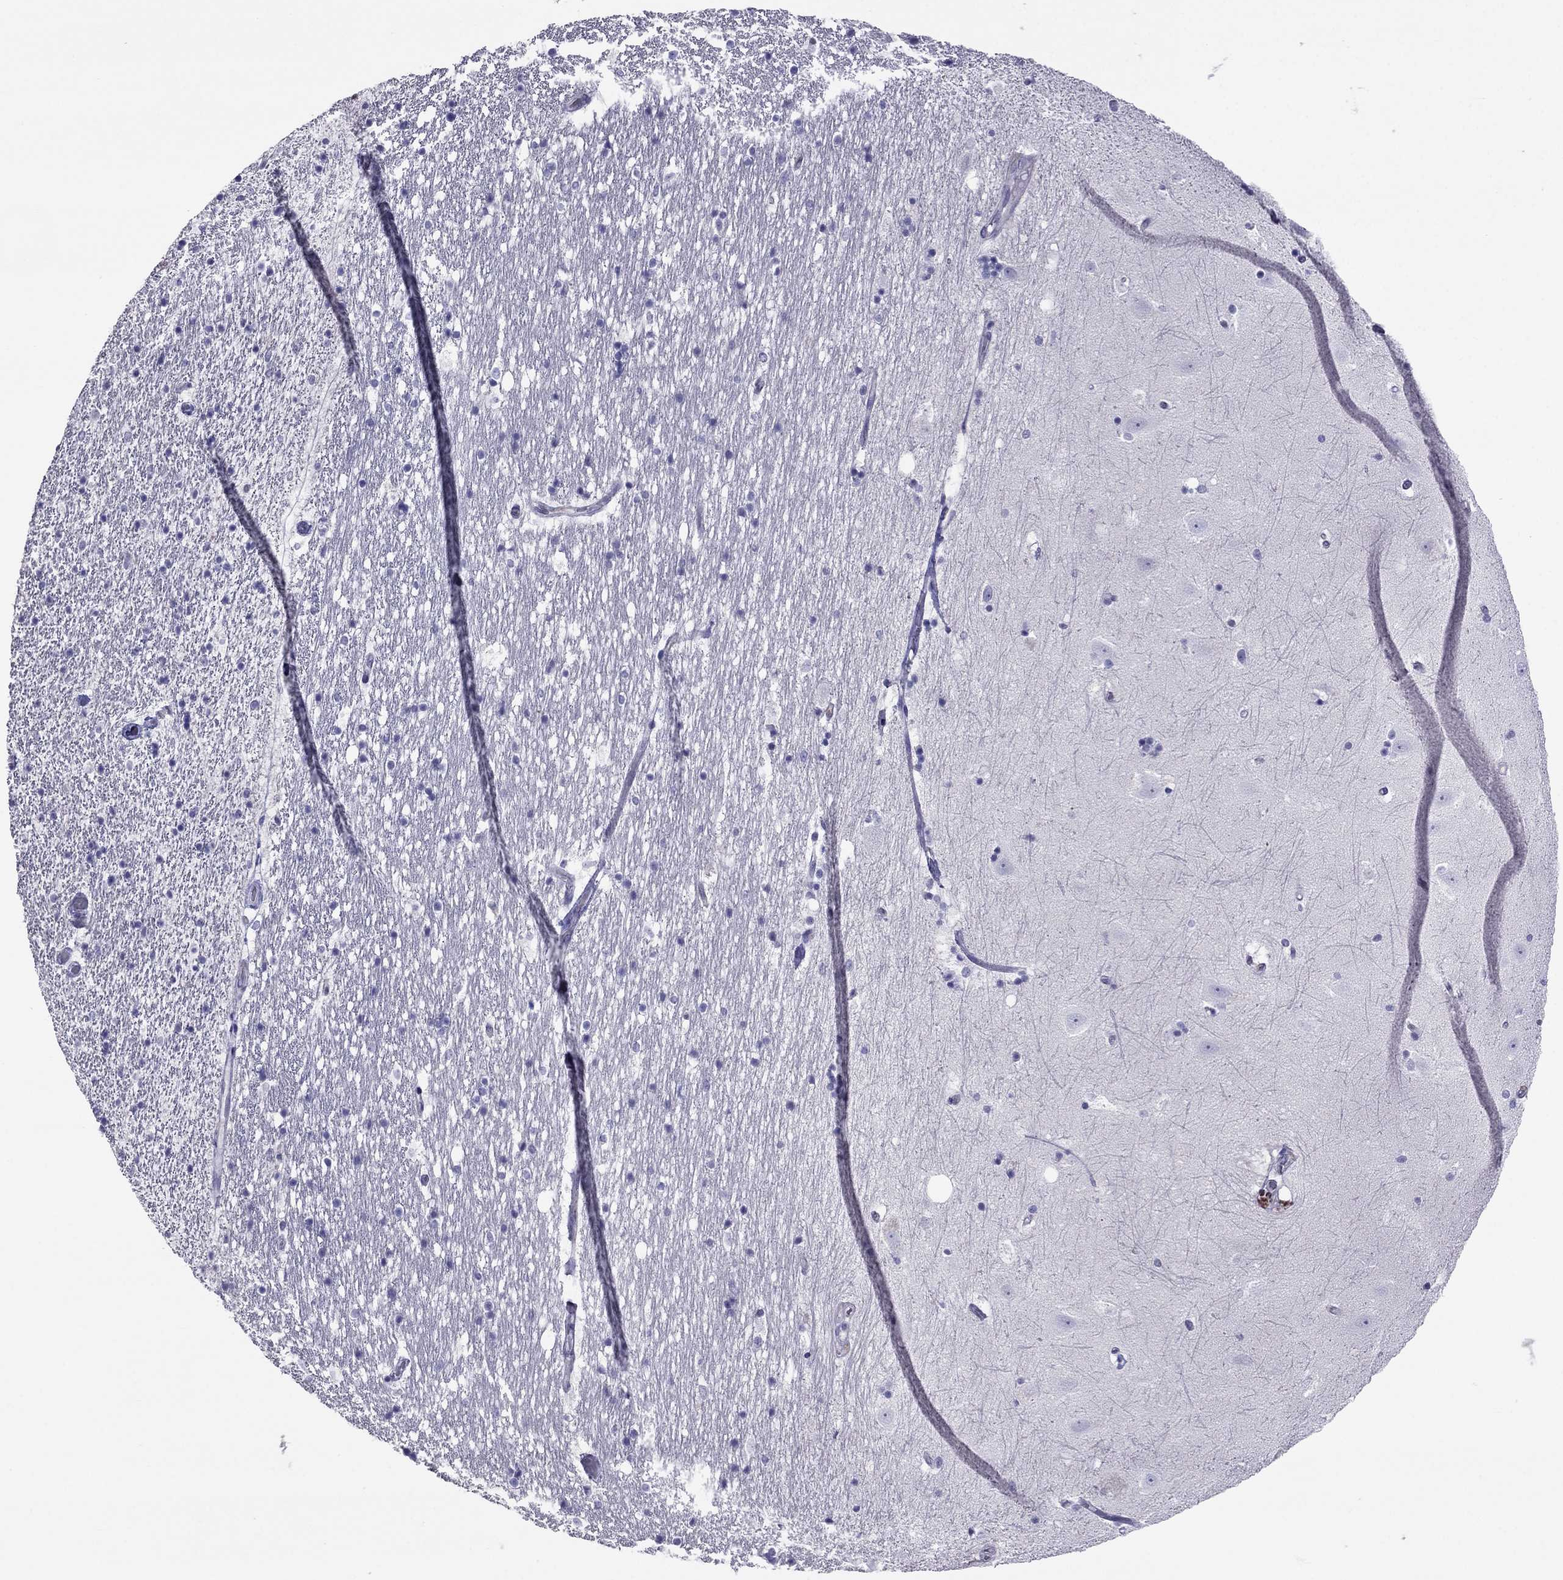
{"staining": {"intensity": "negative", "quantity": "none", "location": "none"}, "tissue": "hippocampus", "cell_type": "Glial cells", "image_type": "normal", "snomed": [{"axis": "morphology", "description": "Normal tissue, NOS"}, {"axis": "topography", "description": "Hippocampus"}], "caption": "Hippocampus stained for a protein using immunohistochemistry shows no staining glial cells.", "gene": "CROCC2", "patient": {"sex": "male", "age": 49}}